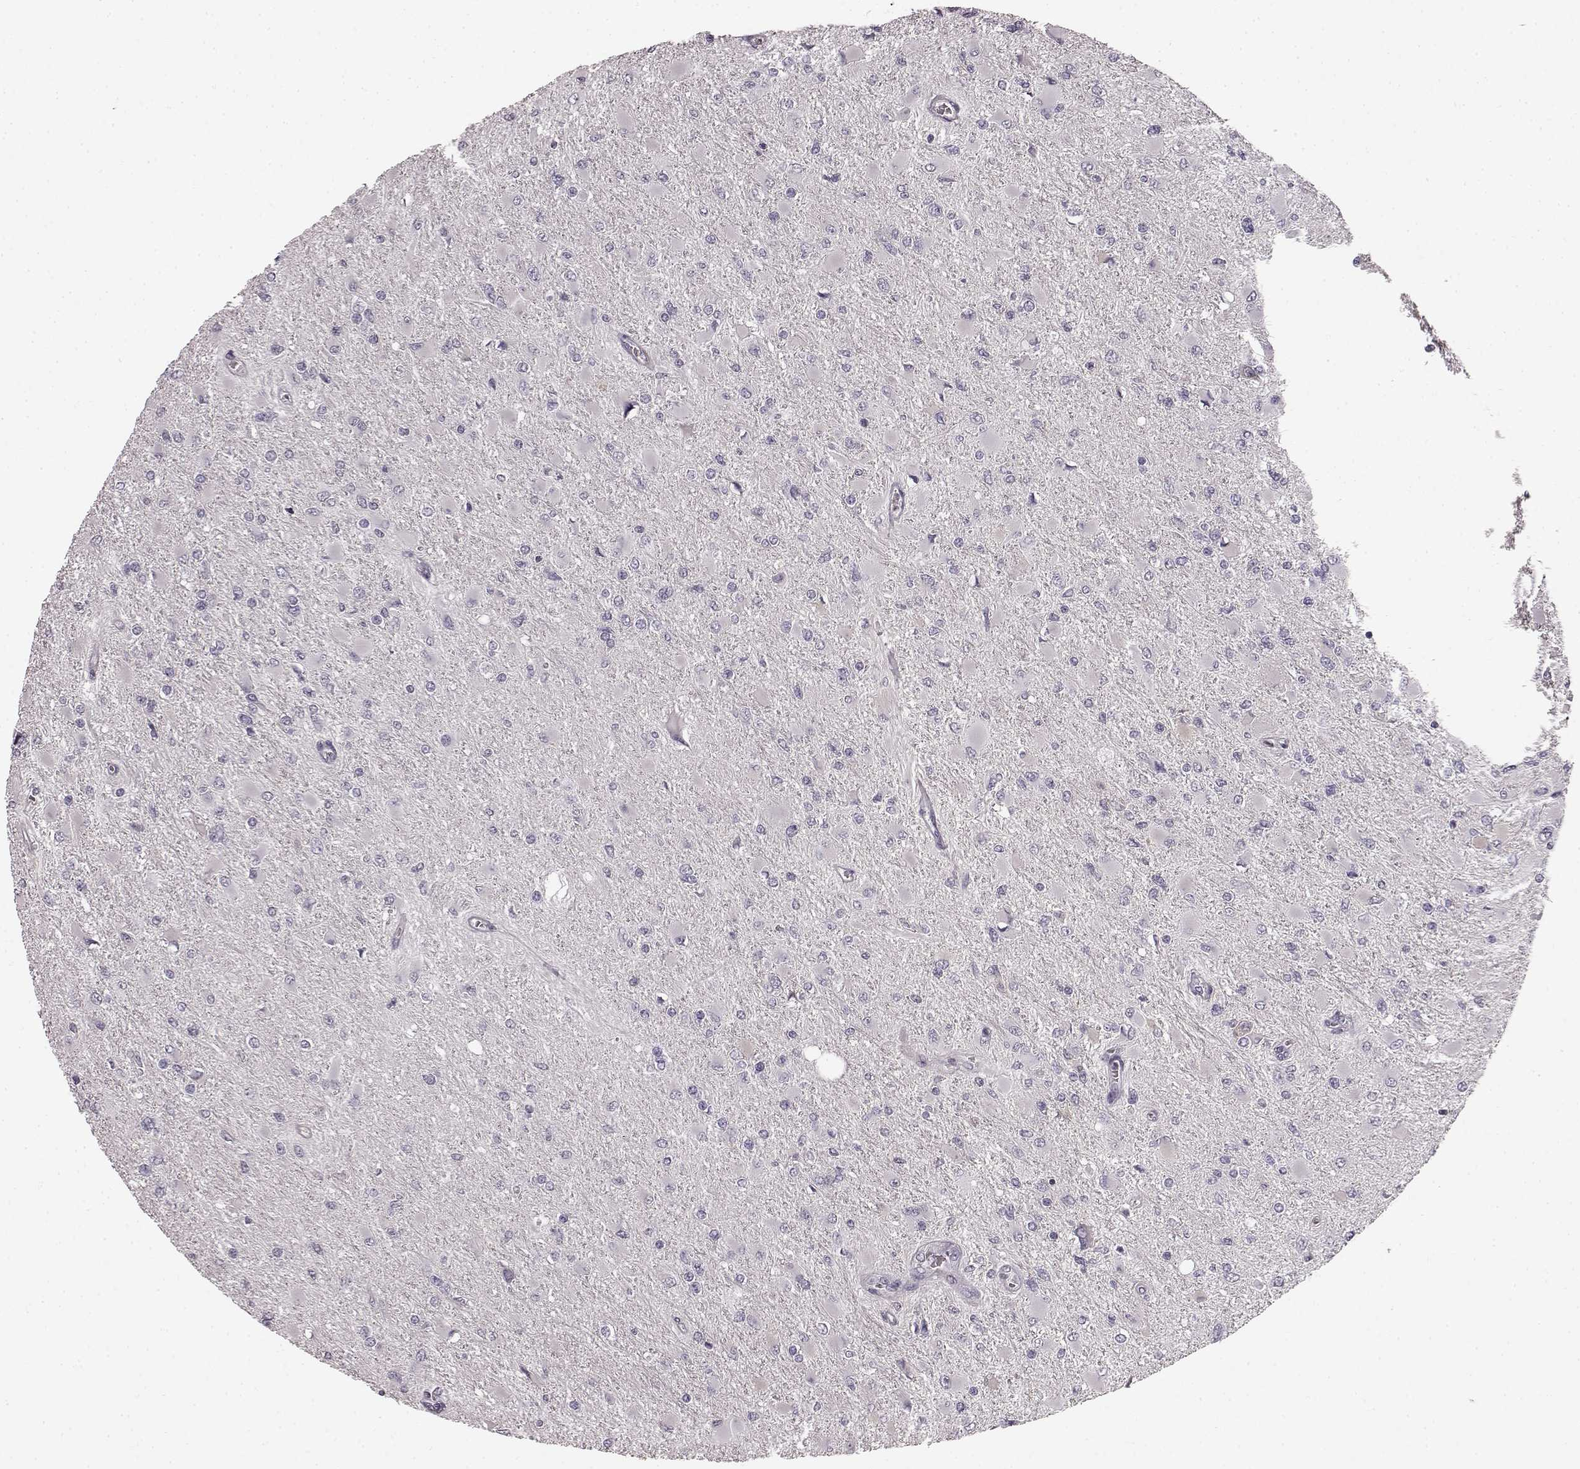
{"staining": {"intensity": "negative", "quantity": "none", "location": "none"}, "tissue": "glioma", "cell_type": "Tumor cells", "image_type": "cancer", "snomed": [{"axis": "morphology", "description": "Glioma, malignant, High grade"}, {"axis": "topography", "description": "Cerebral cortex"}], "caption": "This is an immunohistochemistry histopathology image of human glioma. There is no staining in tumor cells.", "gene": "KRT85", "patient": {"sex": "female", "age": 36}}